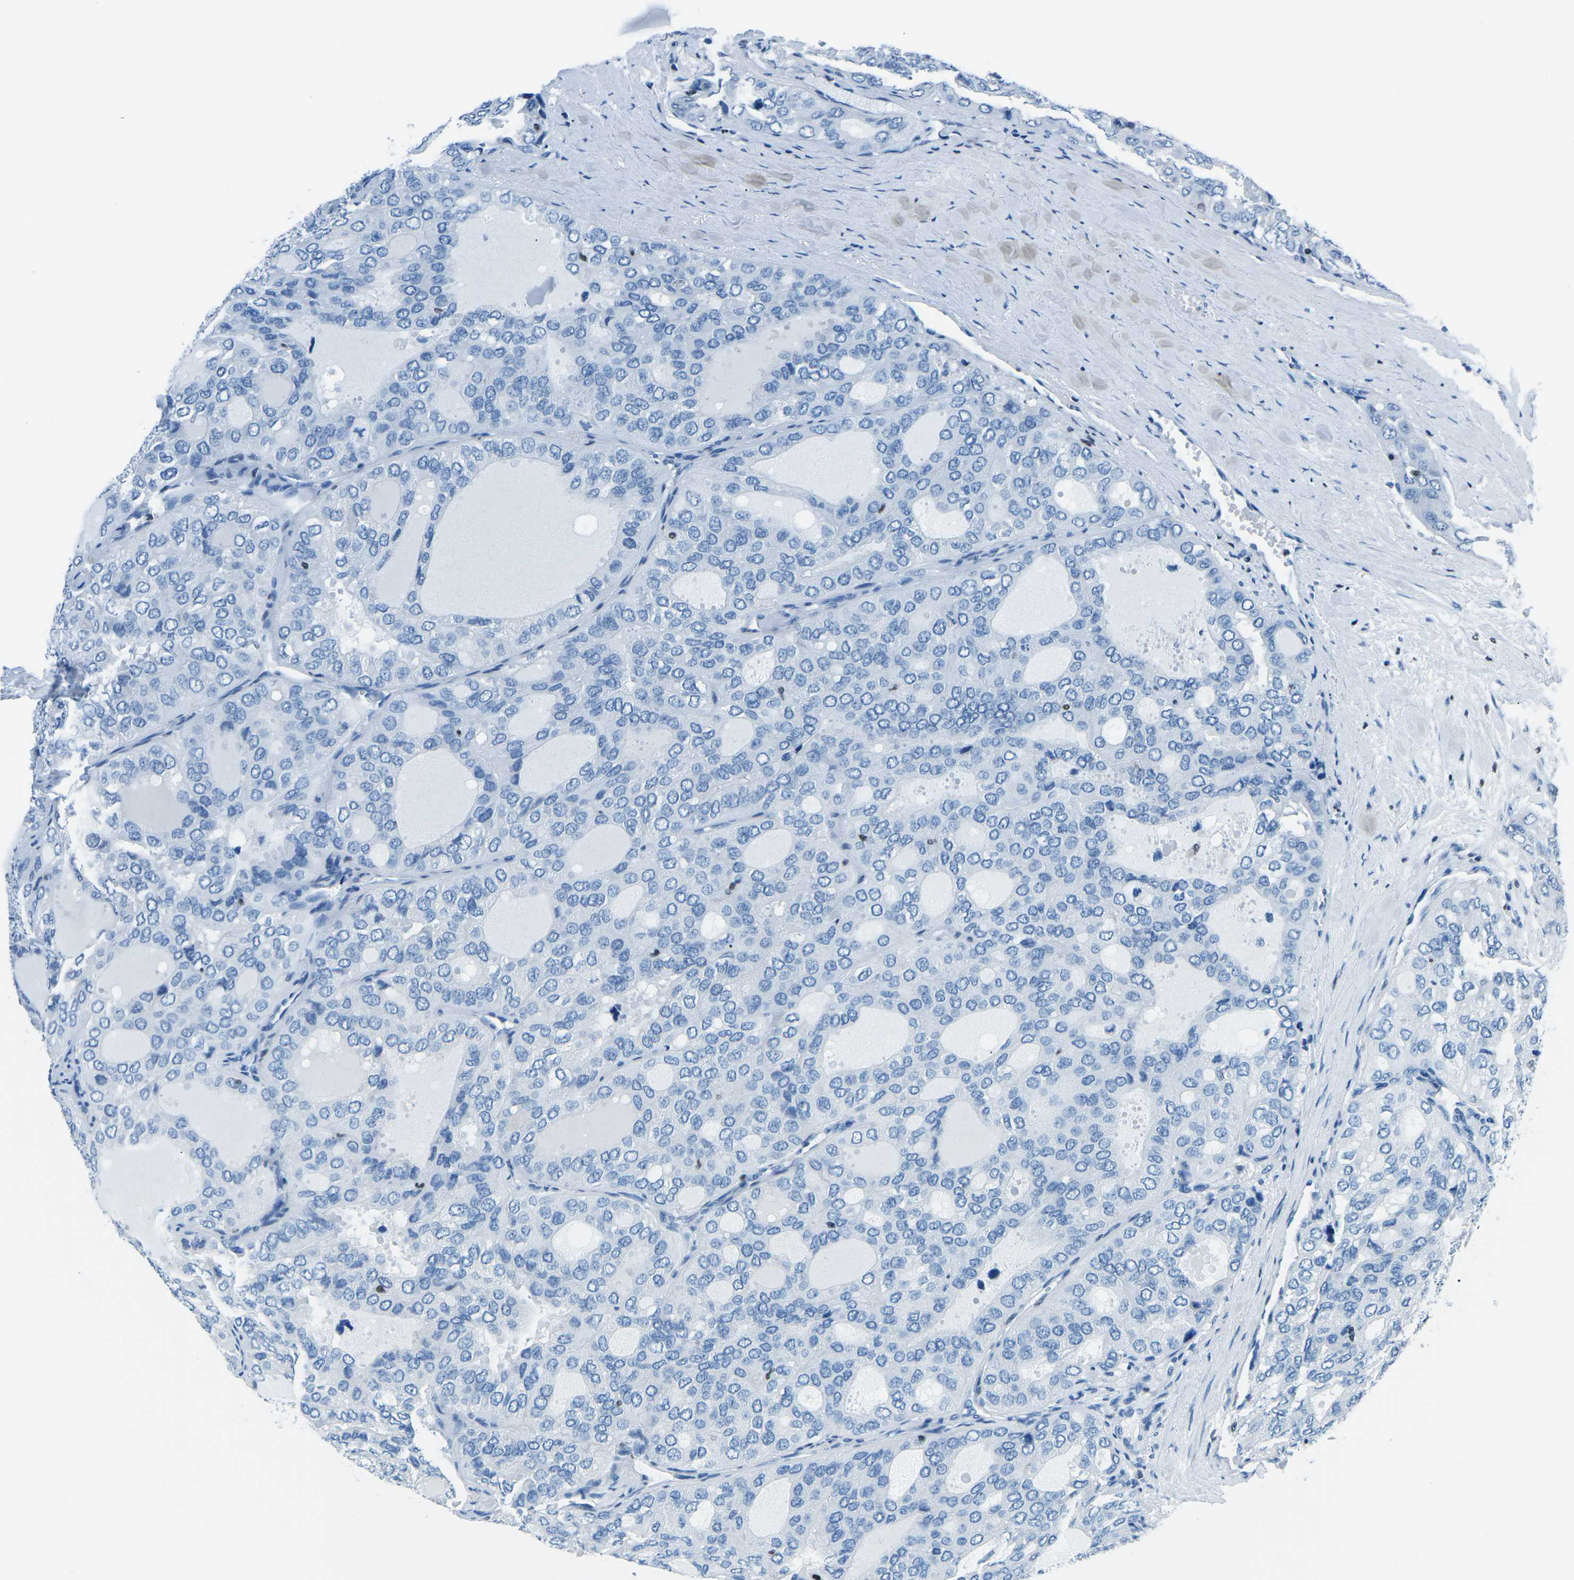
{"staining": {"intensity": "negative", "quantity": "none", "location": "none"}, "tissue": "thyroid cancer", "cell_type": "Tumor cells", "image_type": "cancer", "snomed": [{"axis": "morphology", "description": "Follicular adenoma carcinoma, NOS"}, {"axis": "topography", "description": "Thyroid gland"}], "caption": "Tumor cells are negative for protein expression in human follicular adenoma carcinoma (thyroid). The staining is performed using DAB (3,3'-diaminobenzidine) brown chromogen with nuclei counter-stained in using hematoxylin.", "gene": "CELF2", "patient": {"sex": "male", "age": 75}}